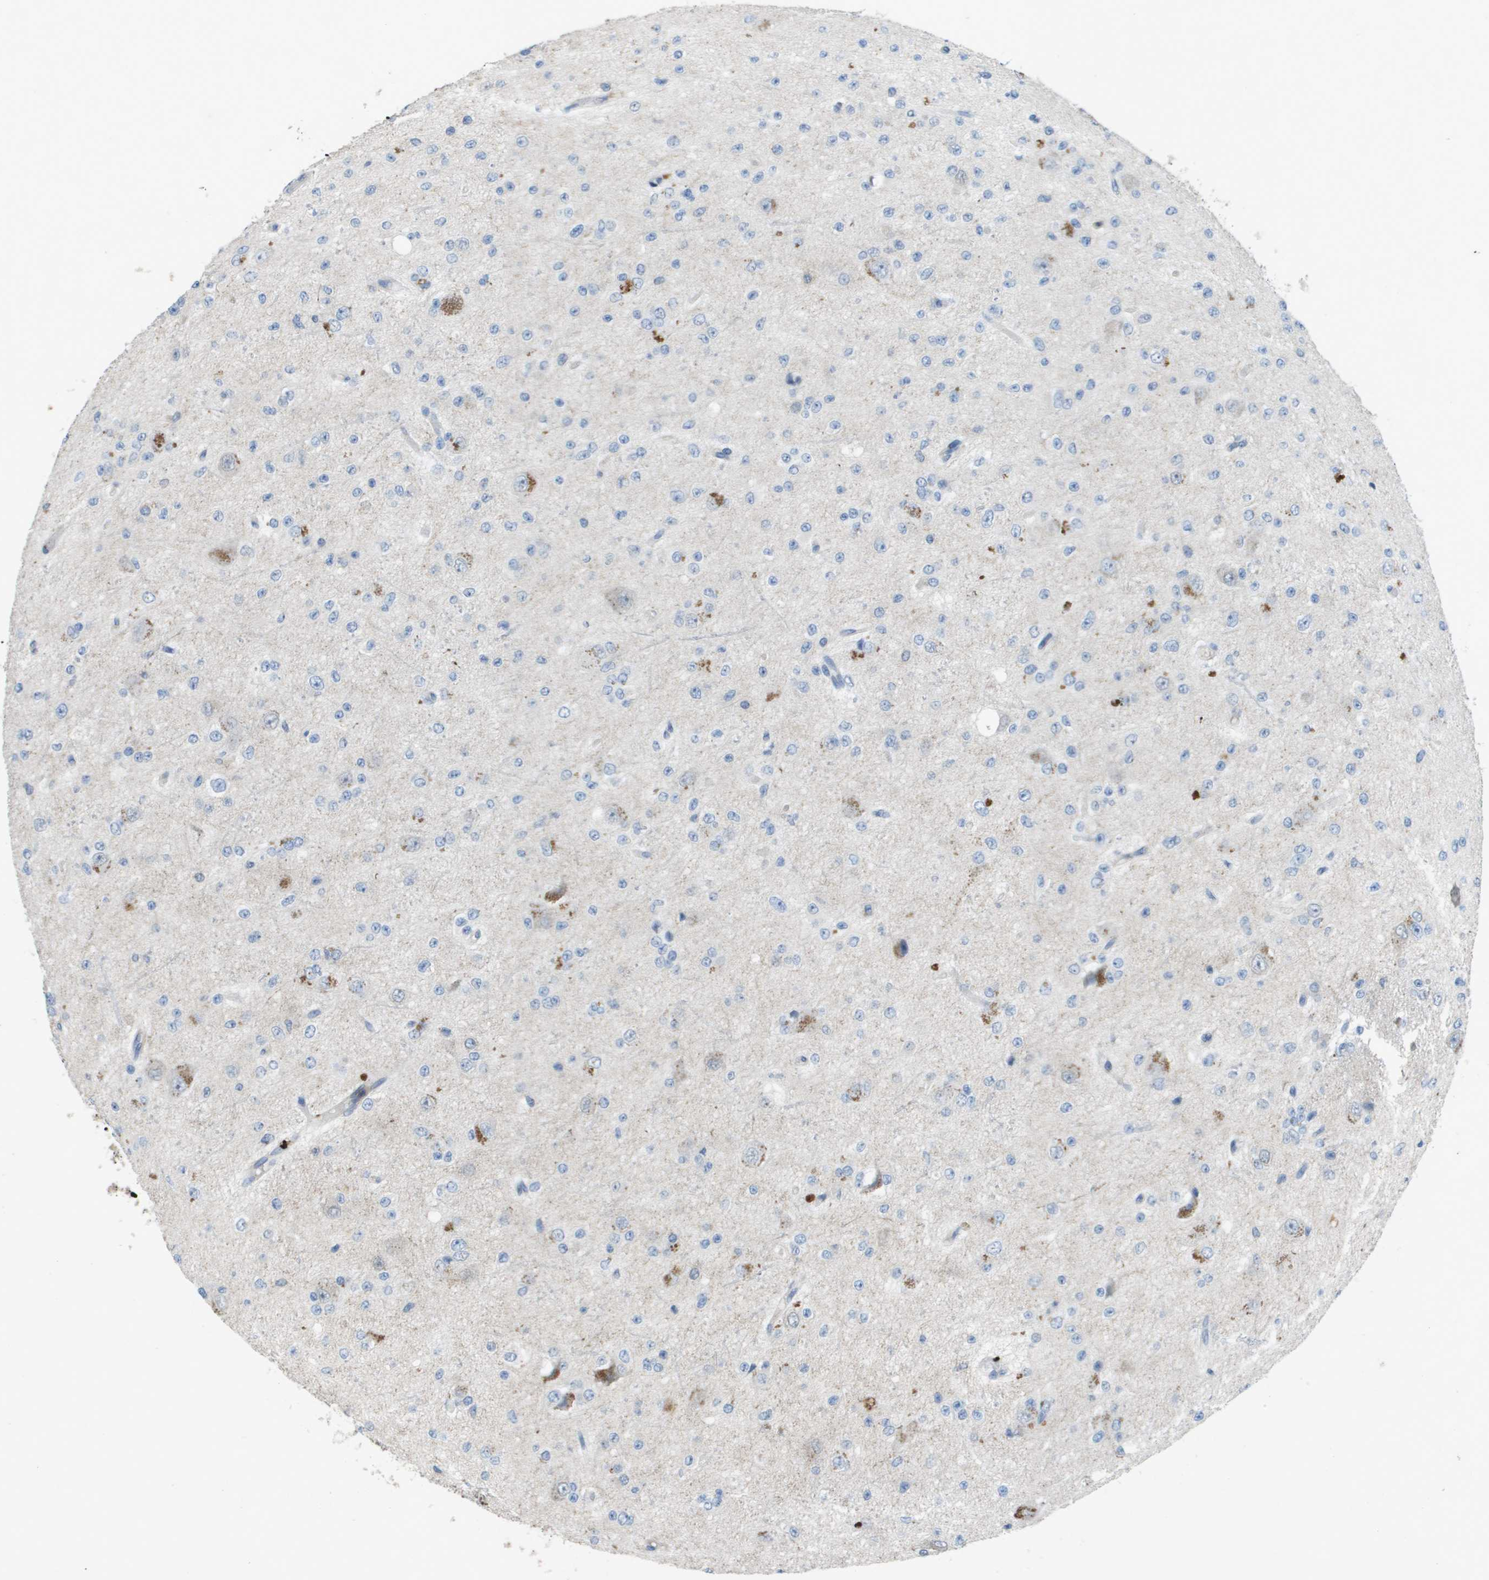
{"staining": {"intensity": "negative", "quantity": "none", "location": "none"}, "tissue": "glioma", "cell_type": "Tumor cells", "image_type": "cancer", "snomed": [{"axis": "morphology", "description": "Glioma, malignant, High grade"}, {"axis": "topography", "description": "pancreas cauda"}], "caption": "There is no significant positivity in tumor cells of malignant glioma (high-grade). (Stains: DAB IHC with hematoxylin counter stain, Microscopy: brightfield microscopy at high magnification).", "gene": "CLCA4", "patient": {"sex": "male", "age": 60}}